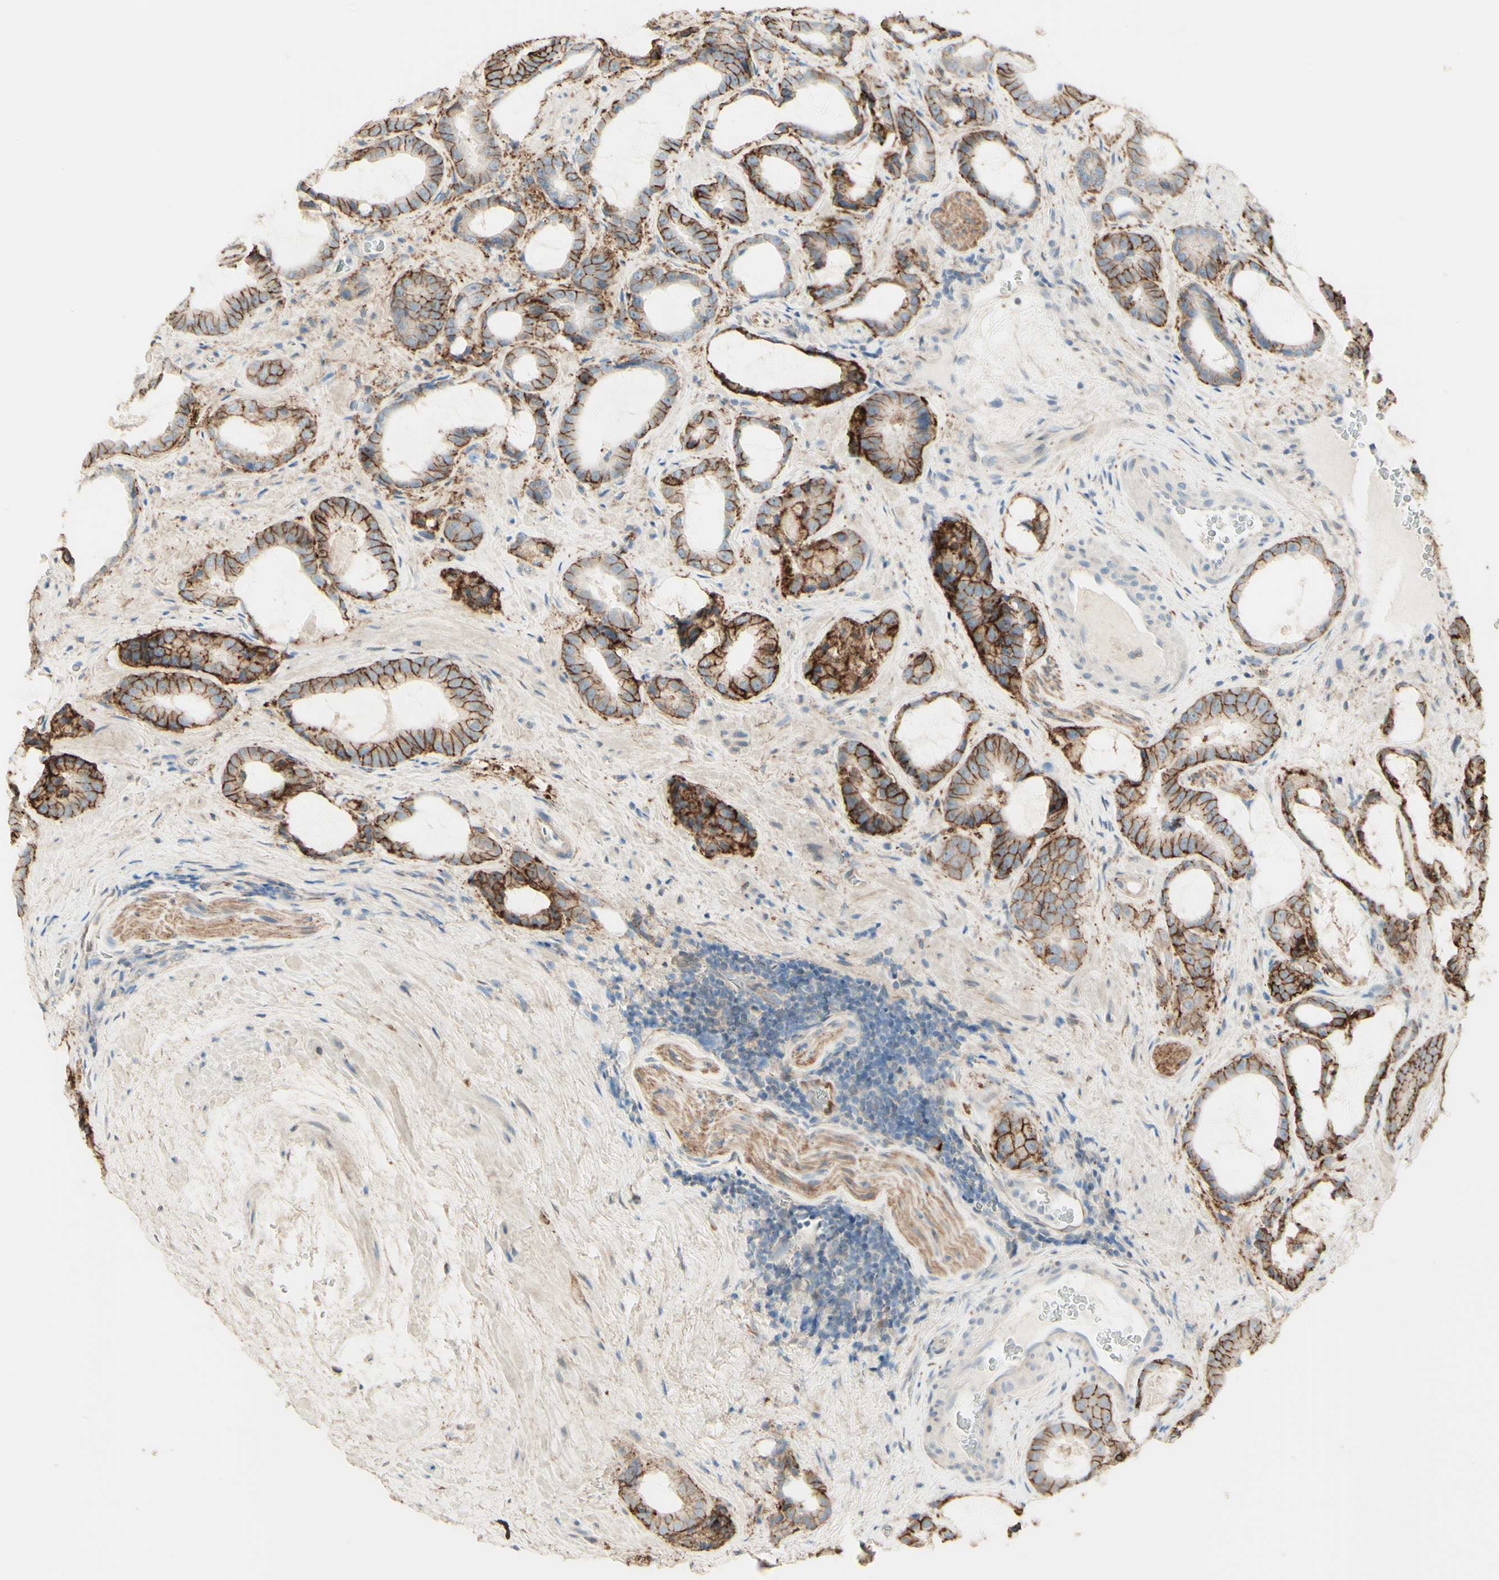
{"staining": {"intensity": "moderate", "quantity": ">75%", "location": "cytoplasmic/membranous"}, "tissue": "prostate cancer", "cell_type": "Tumor cells", "image_type": "cancer", "snomed": [{"axis": "morphology", "description": "Adenocarcinoma, Low grade"}, {"axis": "topography", "description": "Prostate"}], "caption": "Human prostate cancer (adenocarcinoma (low-grade)) stained for a protein (brown) exhibits moderate cytoplasmic/membranous positive expression in approximately >75% of tumor cells.", "gene": "RNF149", "patient": {"sex": "male", "age": 60}}